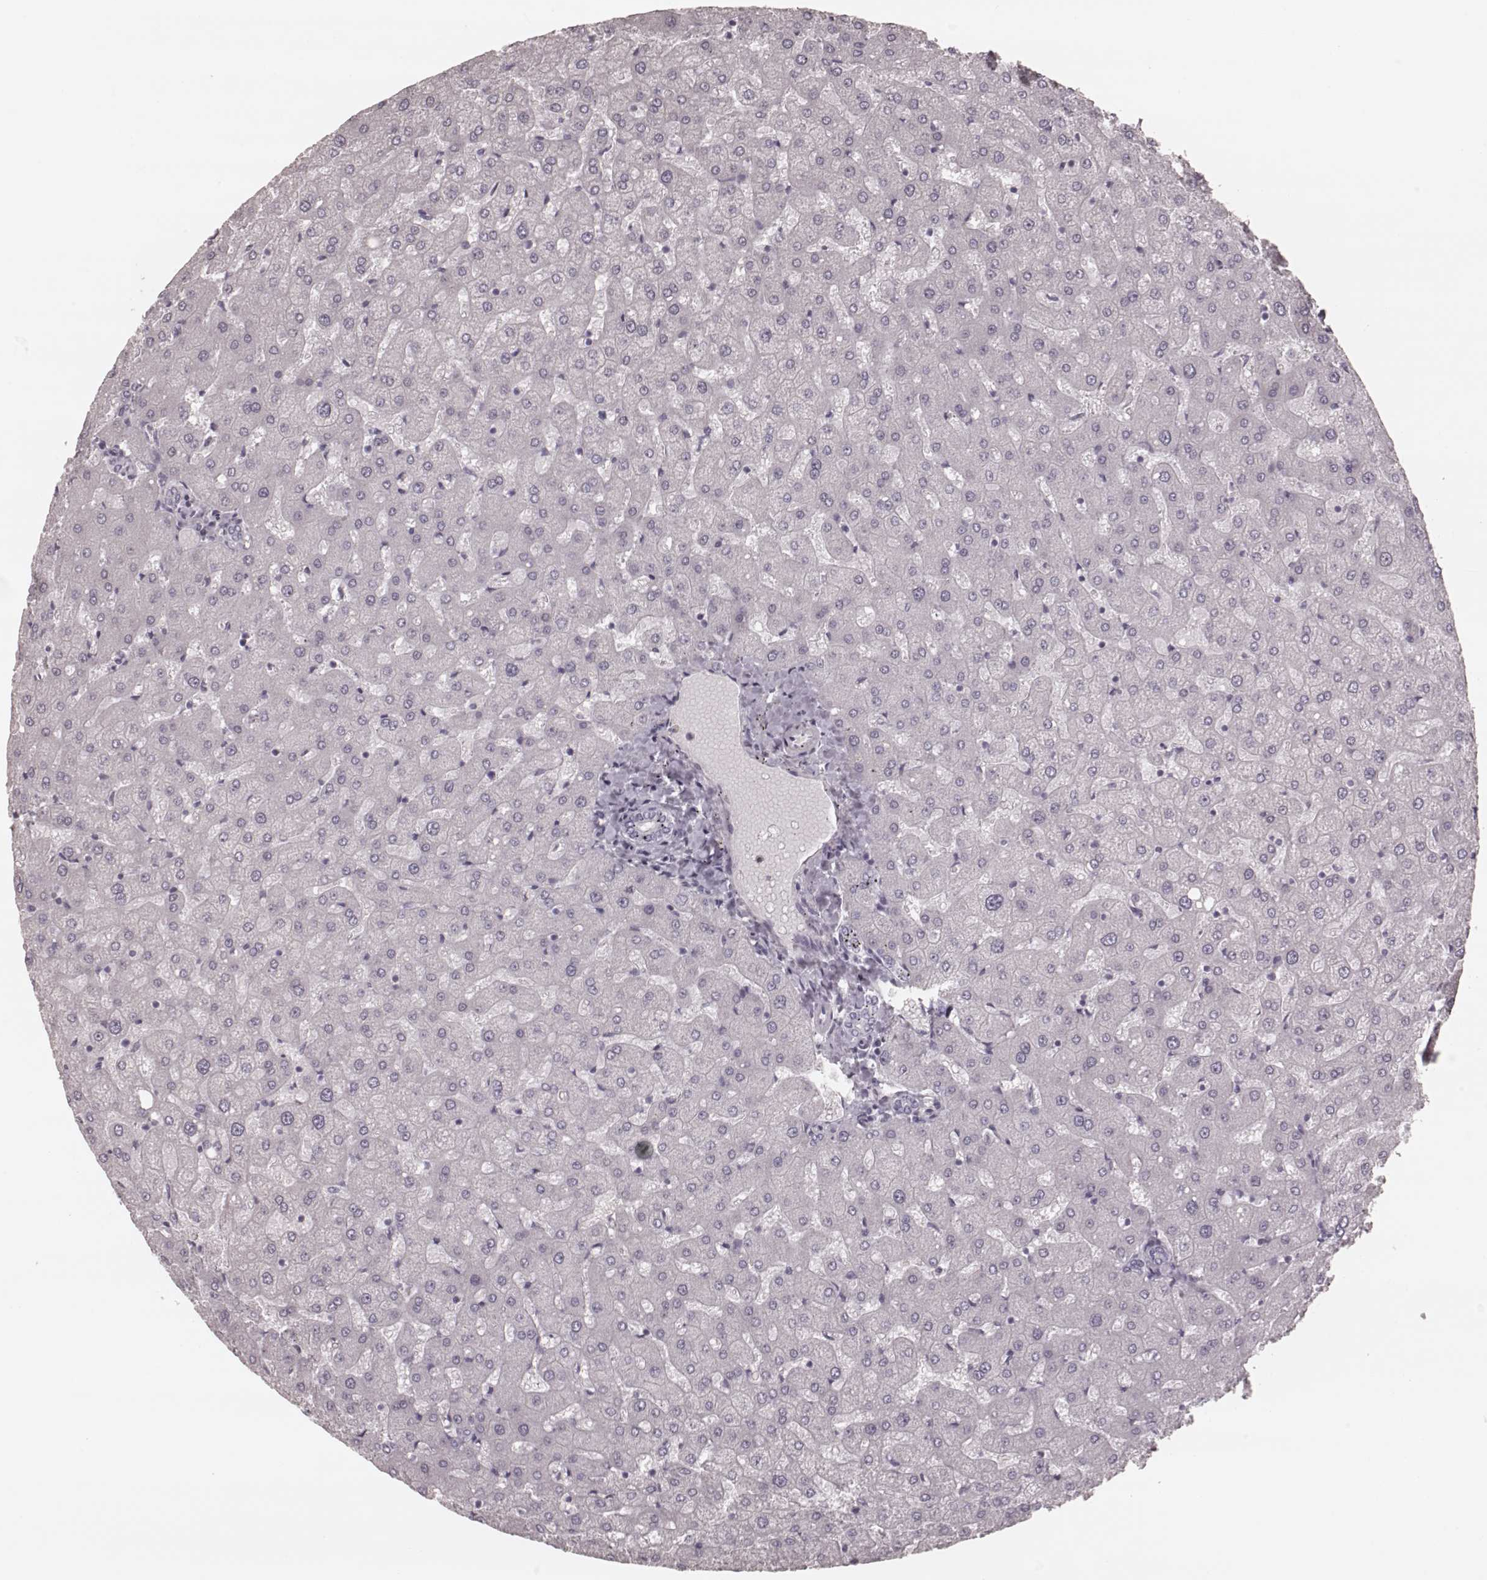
{"staining": {"intensity": "negative", "quantity": "none", "location": "none"}, "tissue": "liver", "cell_type": "Cholangiocytes", "image_type": "normal", "snomed": [{"axis": "morphology", "description": "Normal tissue, NOS"}, {"axis": "topography", "description": "Liver"}], "caption": "An image of liver stained for a protein demonstrates no brown staining in cholangiocytes. (Brightfield microscopy of DAB (3,3'-diaminobenzidine) immunohistochemistry (IHC) at high magnification).", "gene": "KRT74", "patient": {"sex": "female", "age": 50}}